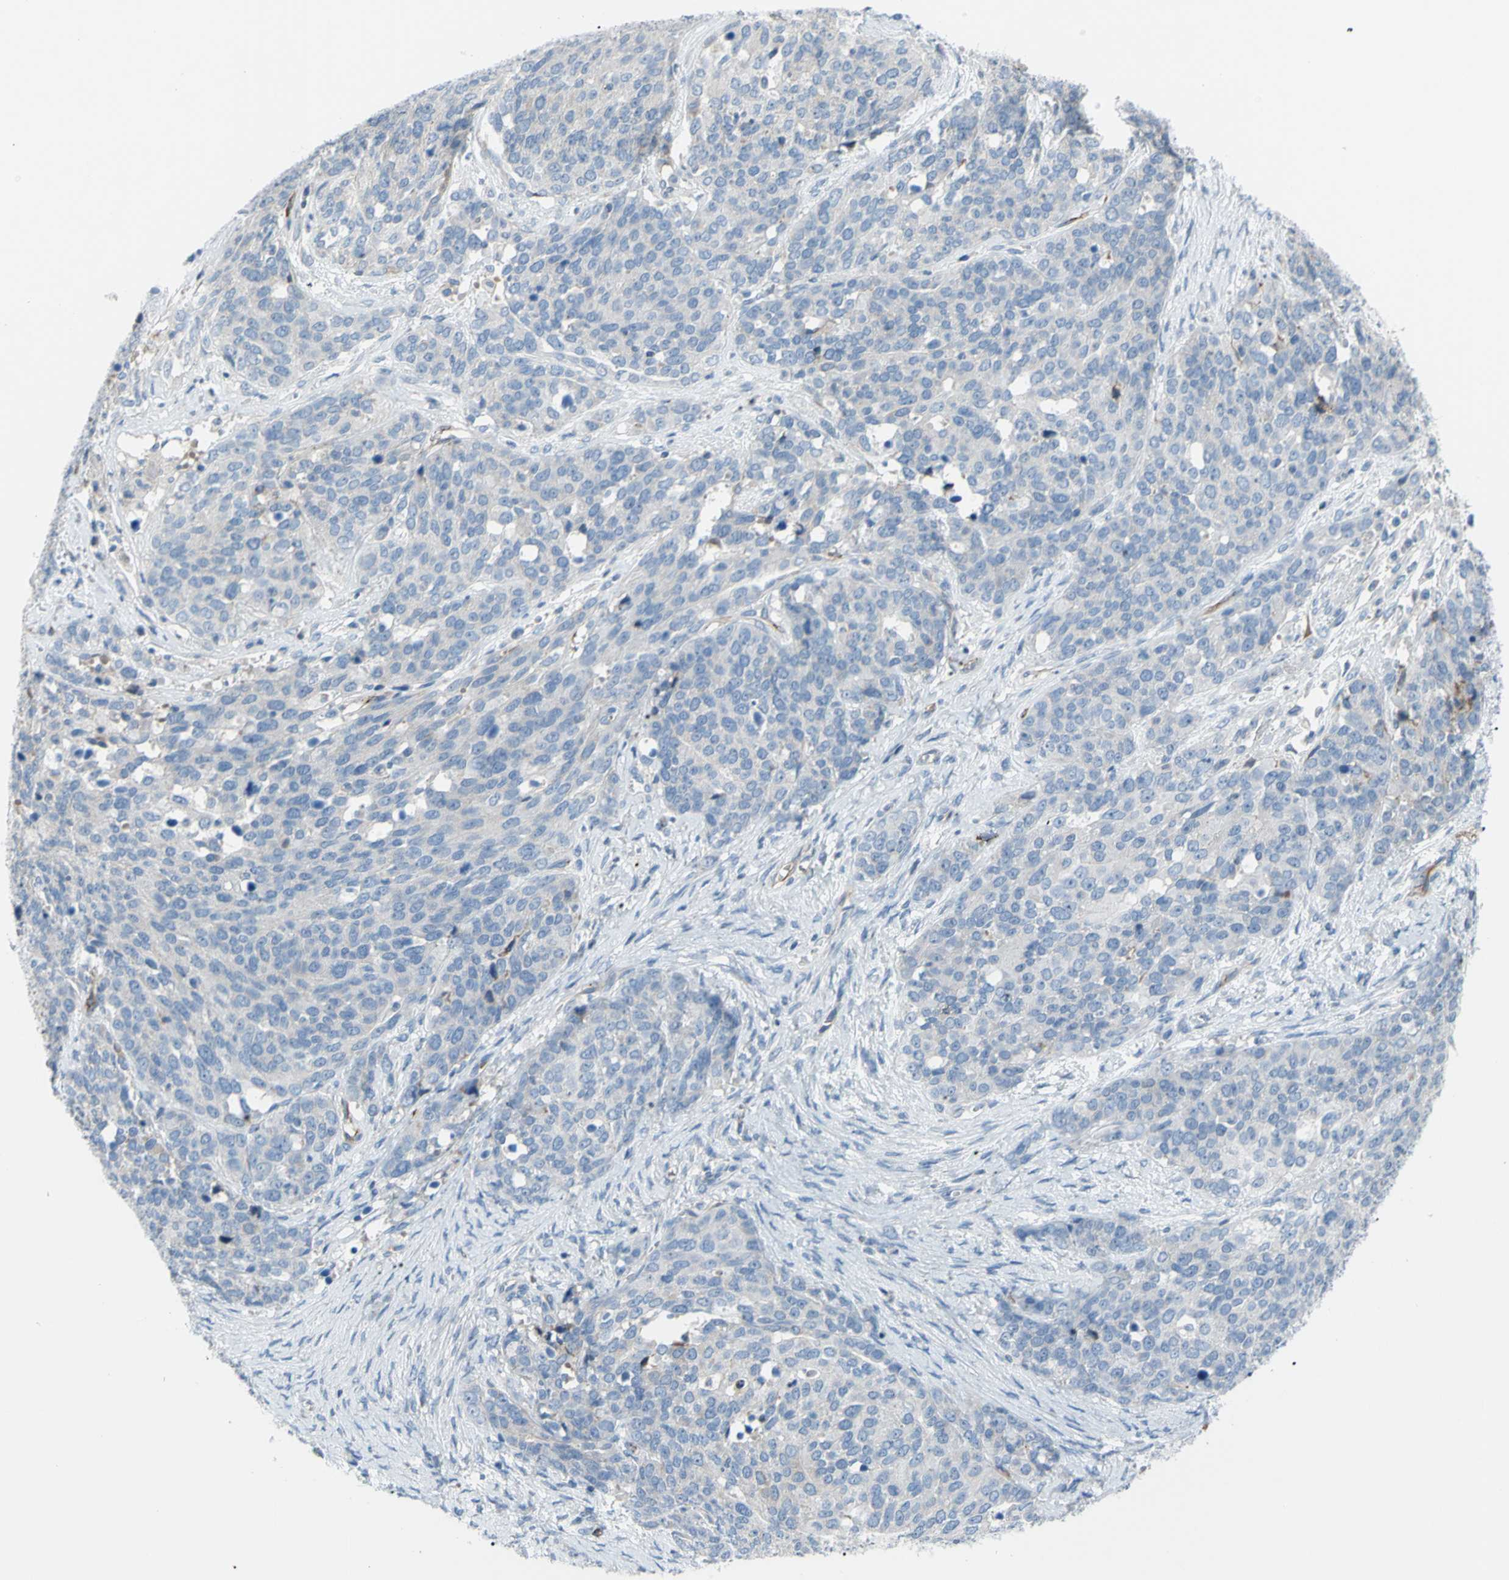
{"staining": {"intensity": "negative", "quantity": "none", "location": "none"}, "tissue": "ovarian cancer", "cell_type": "Tumor cells", "image_type": "cancer", "snomed": [{"axis": "morphology", "description": "Cystadenocarcinoma, serous, NOS"}, {"axis": "topography", "description": "Ovary"}], "caption": "Histopathology image shows no significant protein positivity in tumor cells of serous cystadenocarcinoma (ovarian). (DAB IHC visualized using brightfield microscopy, high magnification).", "gene": "PRRG2", "patient": {"sex": "female", "age": 44}}